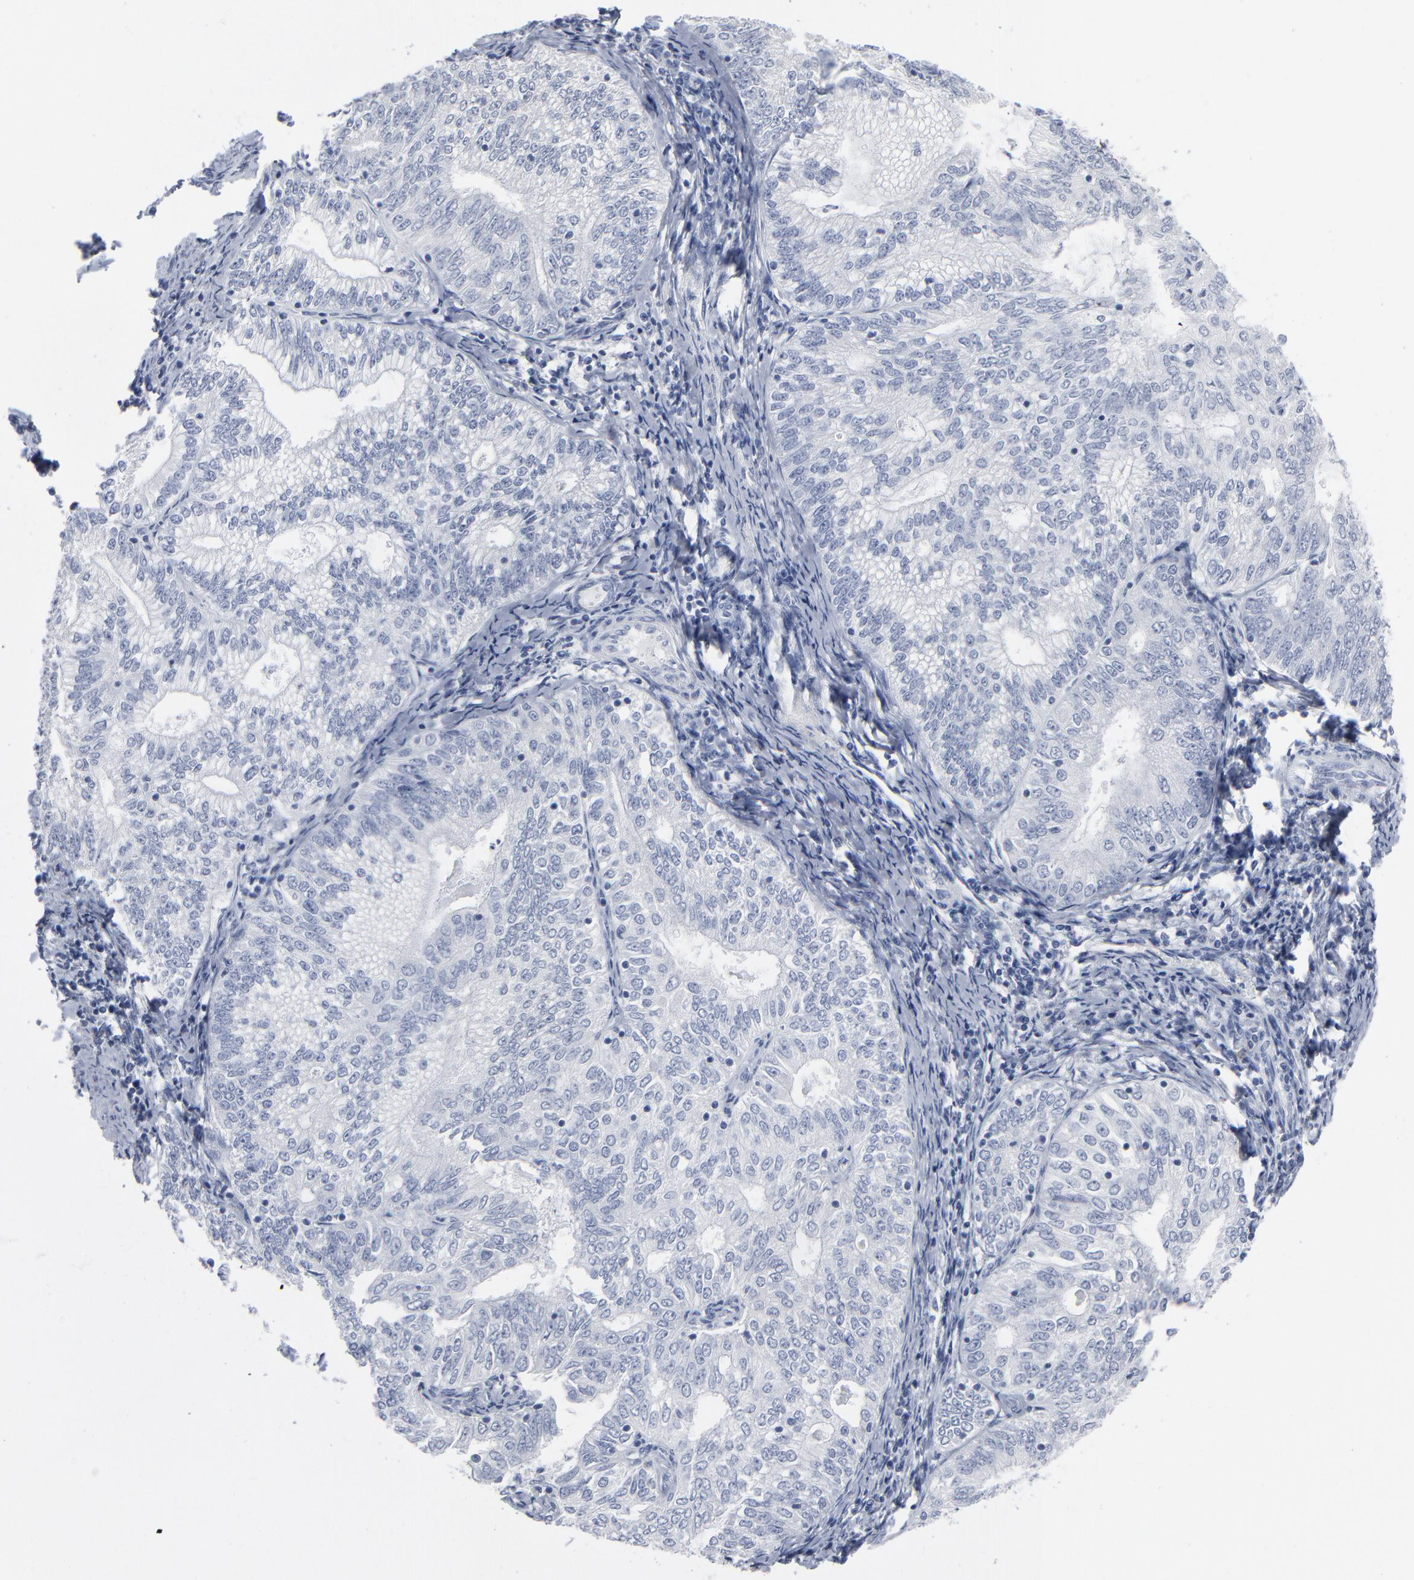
{"staining": {"intensity": "negative", "quantity": "none", "location": "none"}, "tissue": "endometrial cancer", "cell_type": "Tumor cells", "image_type": "cancer", "snomed": [{"axis": "morphology", "description": "Adenocarcinoma, NOS"}, {"axis": "topography", "description": "Endometrium"}], "caption": "Endometrial cancer (adenocarcinoma) was stained to show a protein in brown. There is no significant staining in tumor cells.", "gene": "PAGE1", "patient": {"sex": "female", "age": 69}}